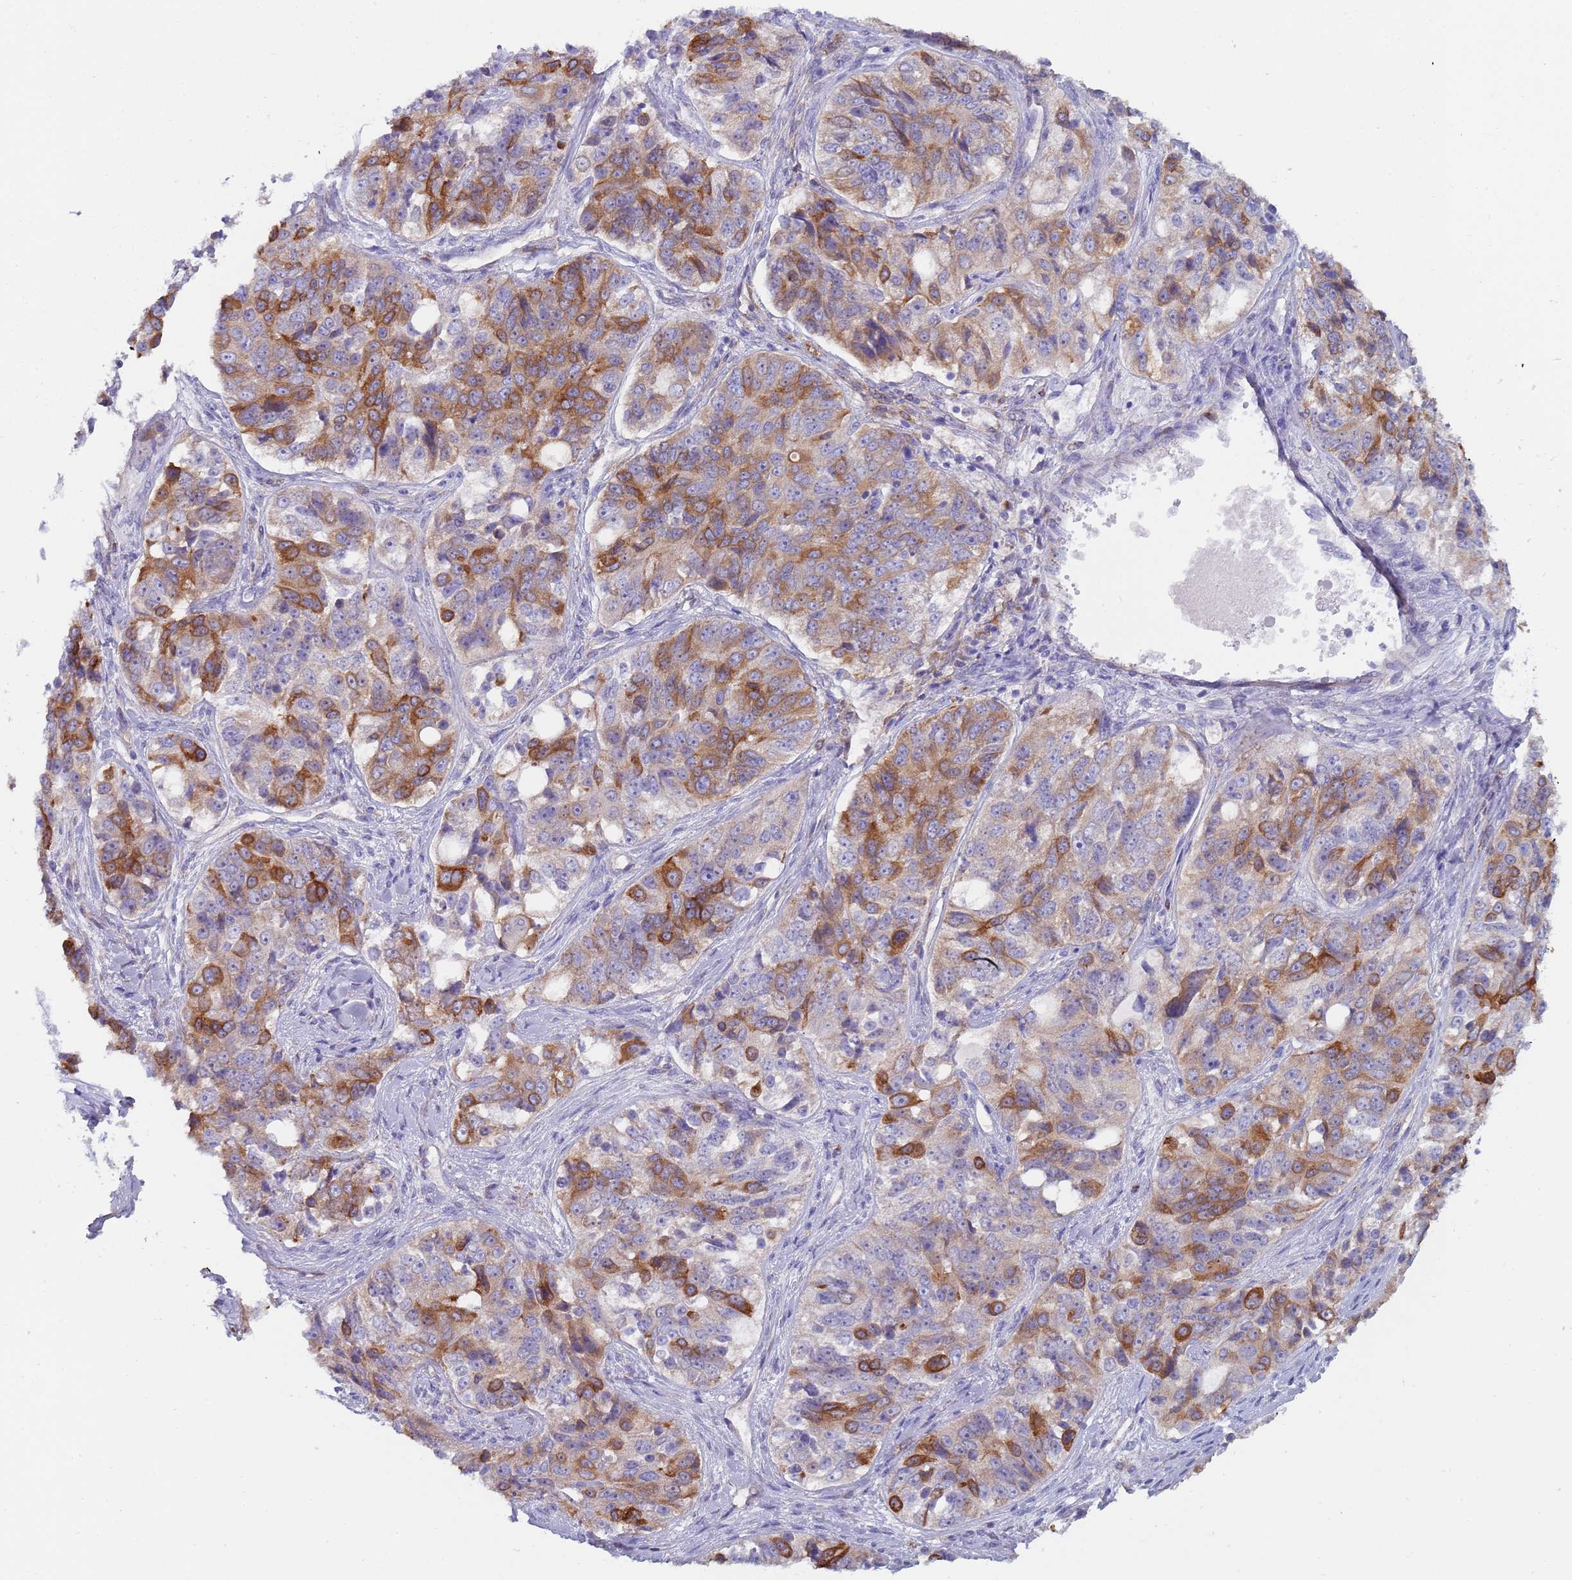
{"staining": {"intensity": "moderate", "quantity": "25%-75%", "location": "cytoplasmic/membranous"}, "tissue": "ovarian cancer", "cell_type": "Tumor cells", "image_type": "cancer", "snomed": [{"axis": "morphology", "description": "Carcinoma, endometroid"}, {"axis": "topography", "description": "Ovary"}], "caption": "Protein expression analysis of human endometroid carcinoma (ovarian) reveals moderate cytoplasmic/membranous expression in approximately 25%-75% of tumor cells.", "gene": "ZNF844", "patient": {"sex": "female", "age": 51}}